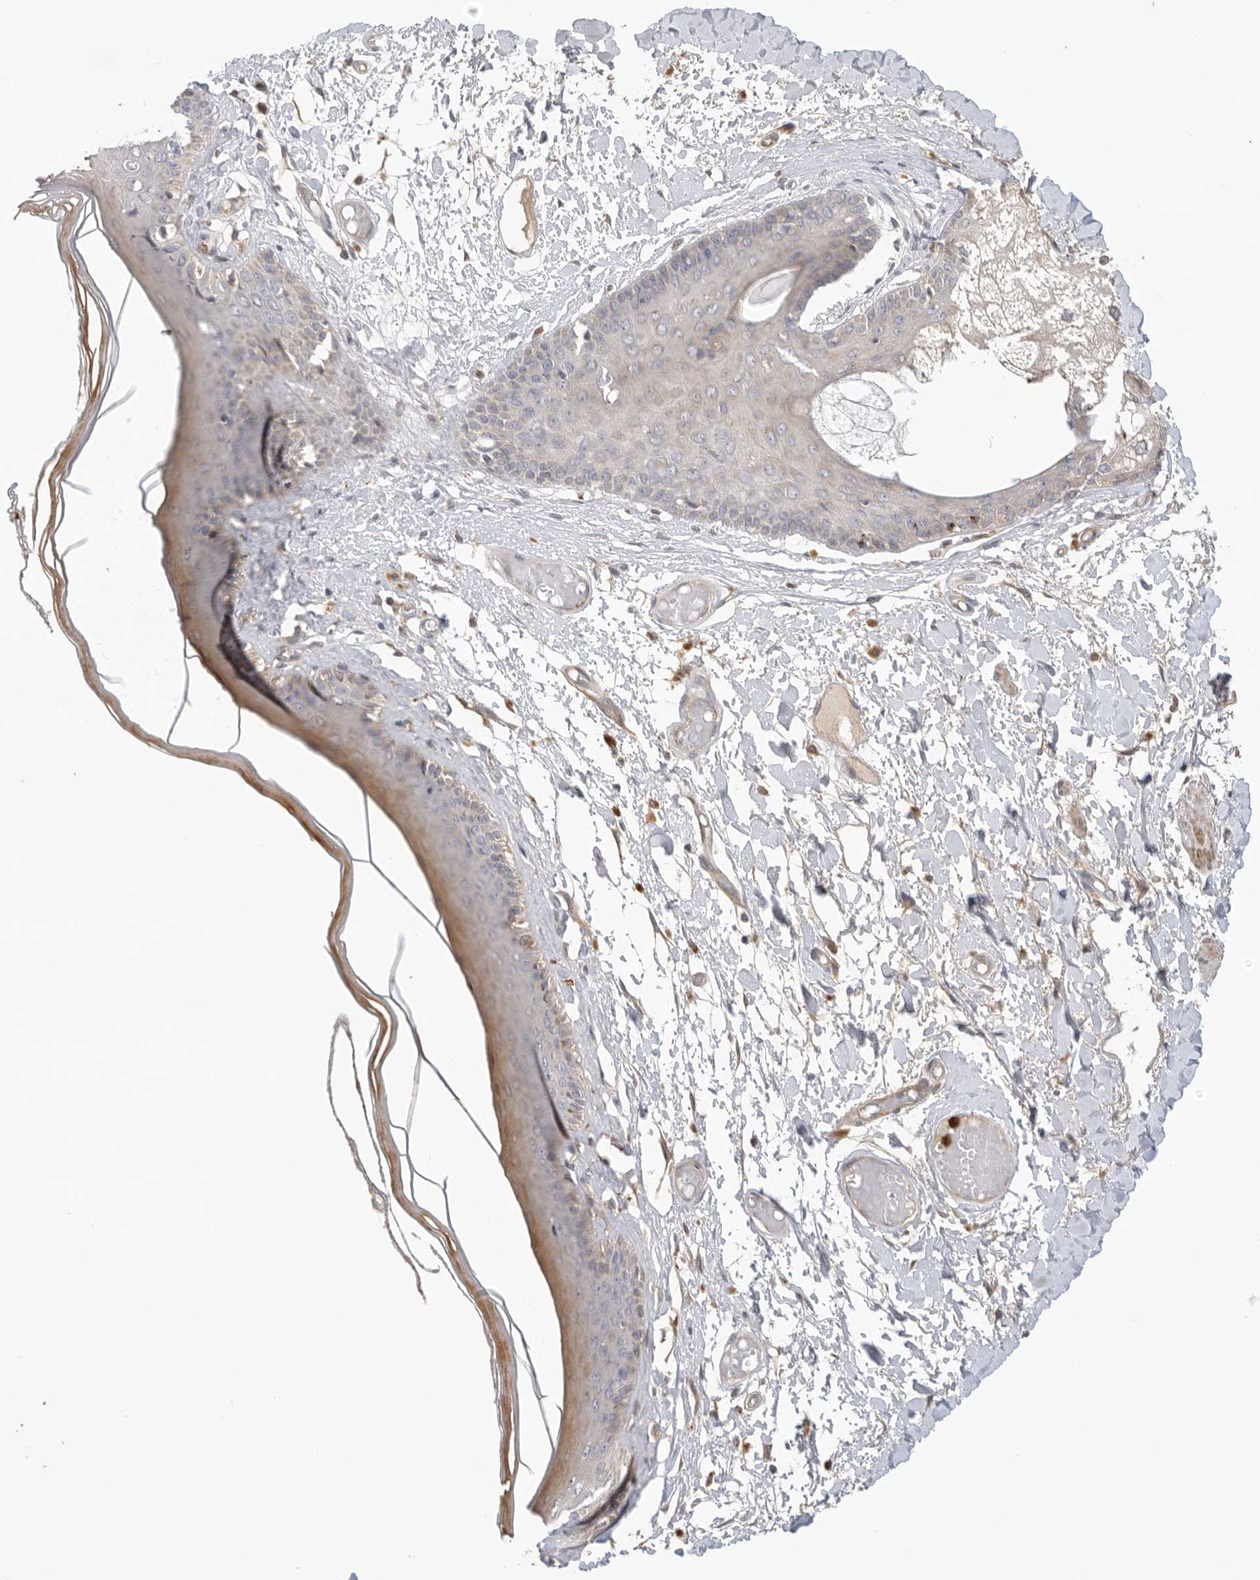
{"staining": {"intensity": "weak", "quantity": "25%-75%", "location": "cytoplasmic/membranous"}, "tissue": "skin", "cell_type": "Epidermal cells", "image_type": "normal", "snomed": [{"axis": "morphology", "description": "Normal tissue, NOS"}, {"axis": "topography", "description": "Vulva"}], "caption": "Immunohistochemical staining of normal human skin reveals 25%-75% levels of weak cytoplasmic/membranous protein staining in approximately 25%-75% of epidermal cells.", "gene": "GNE", "patient": {"sex": "female", "age": 73}}